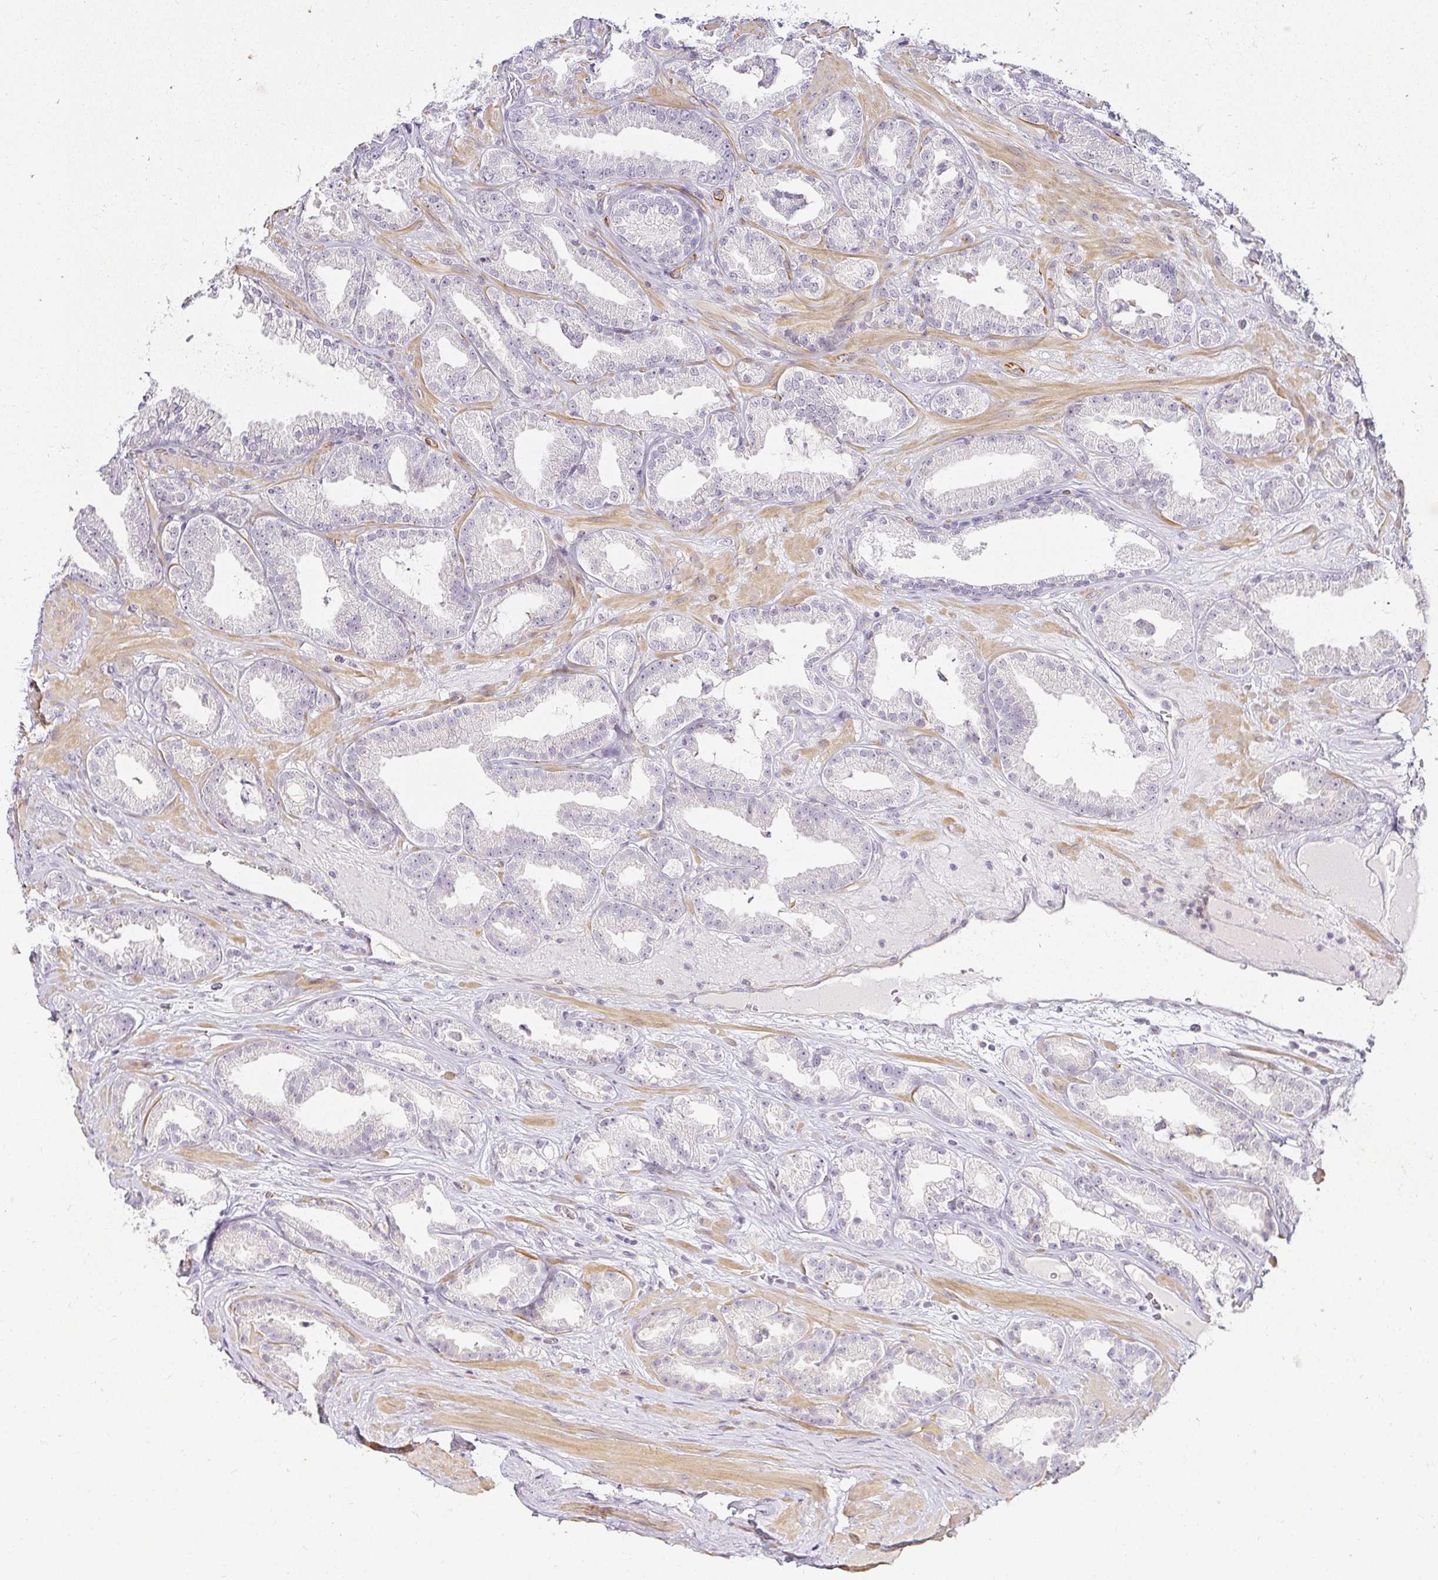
{"staining": {"intensity": "negative", "quantity": "none", "location": "none"}, "tissue": "prostate cancer", "cell_type": "Tumor cells", "image_type": "cancer", "snomed": [{"axis": "morphology", "description": "Adenocarcinoma, Low grade"}, {"axis": "topography", "description": "Prostate"}], "caption": "A high-resolution micrograph shows IHC staining of prostate cancer, which displays no significant positivity in tumor cells.", "gene": "ACAN", "patient": {"sex": "male", "age": 61}}